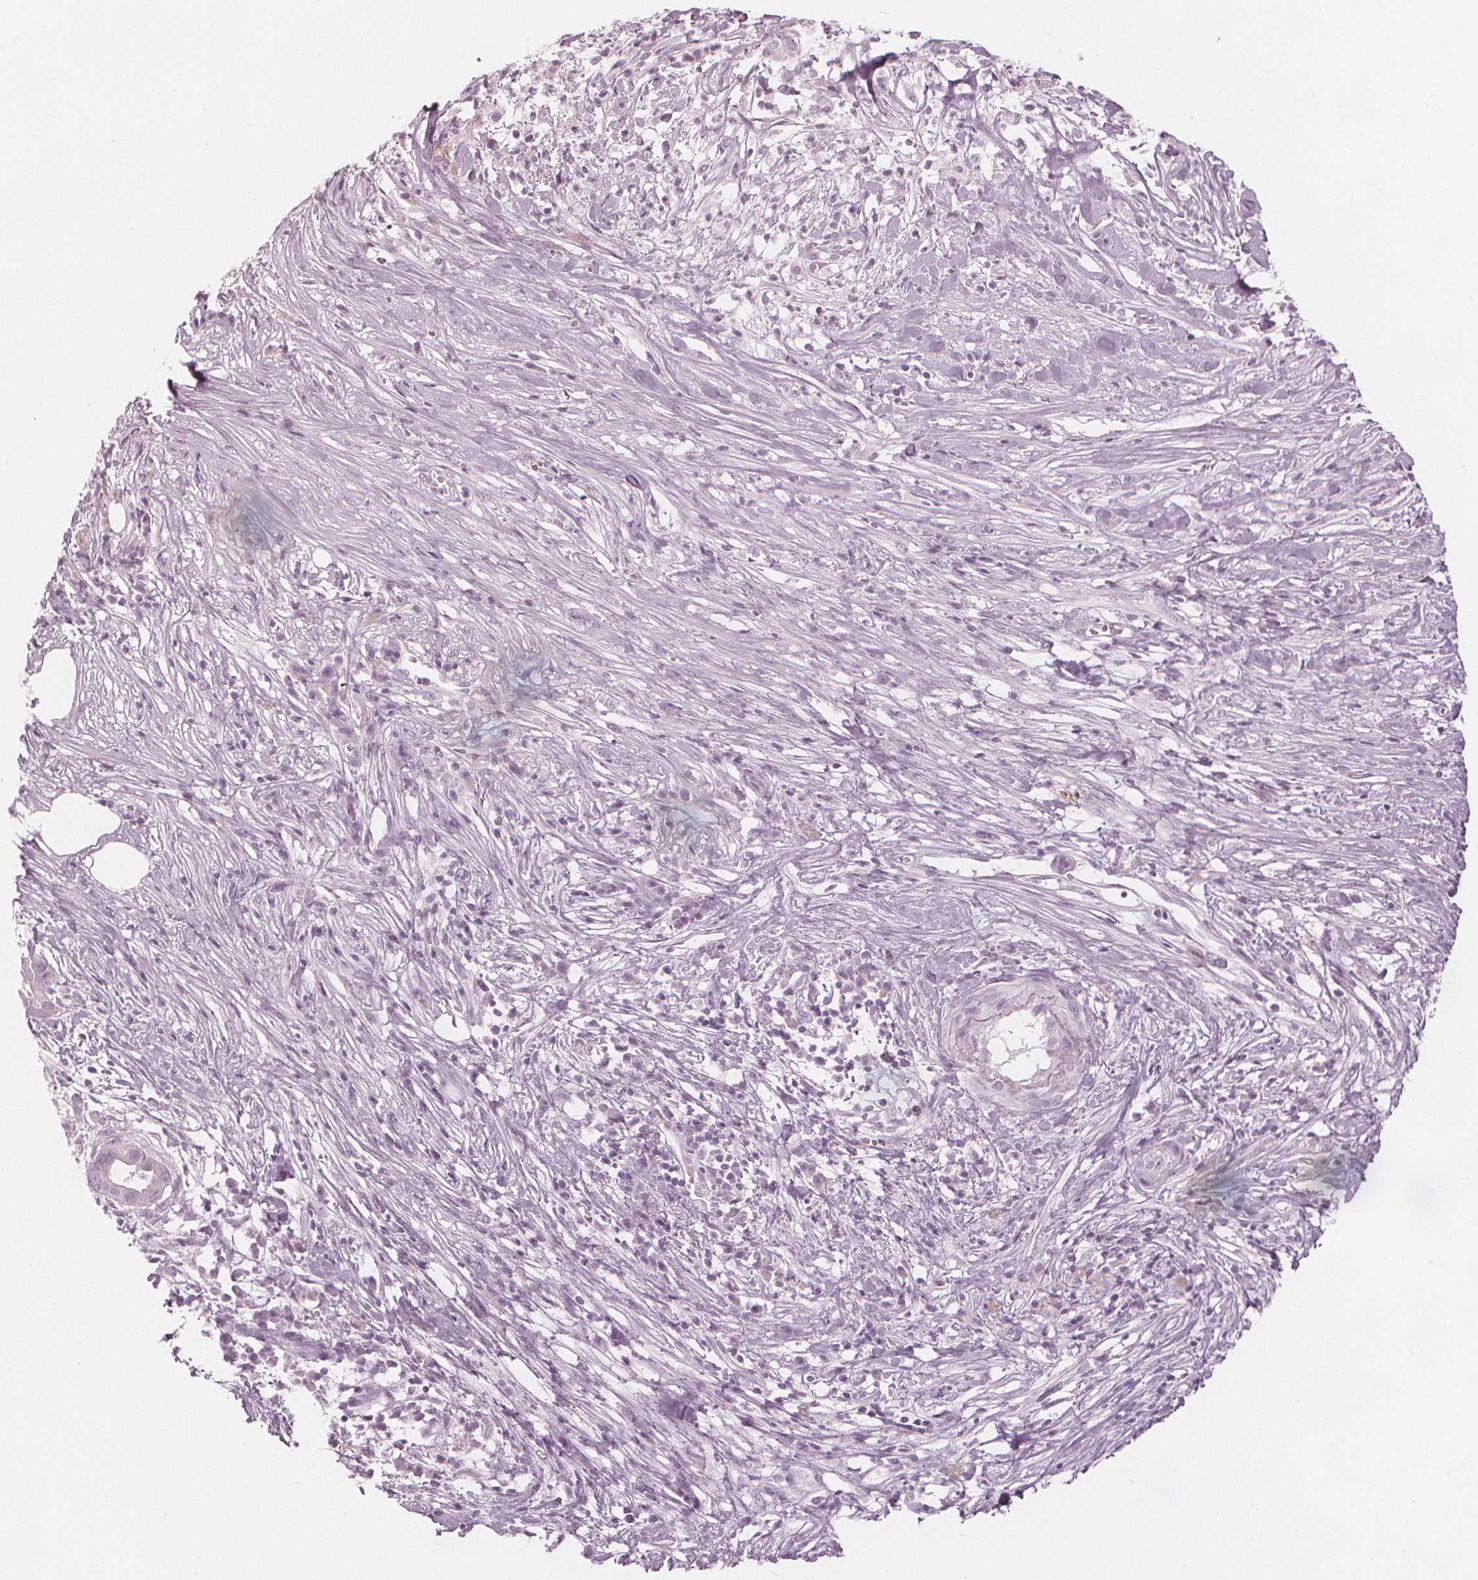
{"staining": {"intensity": "negative", "quantity": "none", "location": "none"}, "tissue": "pancreatic cancer", "cell_type": "Tumor cells", "image_type": "cancer", "snomed": [{"axis": "morphology", "description": "Adenocarcinoma, NOS"}, {"axis": "topography", "description": "Pancreas"}], "caption": "An IHC photomicrograph of adenocarcinoma (pancreatic) is shown. There is no staining in tumor cells of adenocarcinoma (pancreatic).", "gene": "PAEP", "patient": {"sex": "male", "age": 61}}